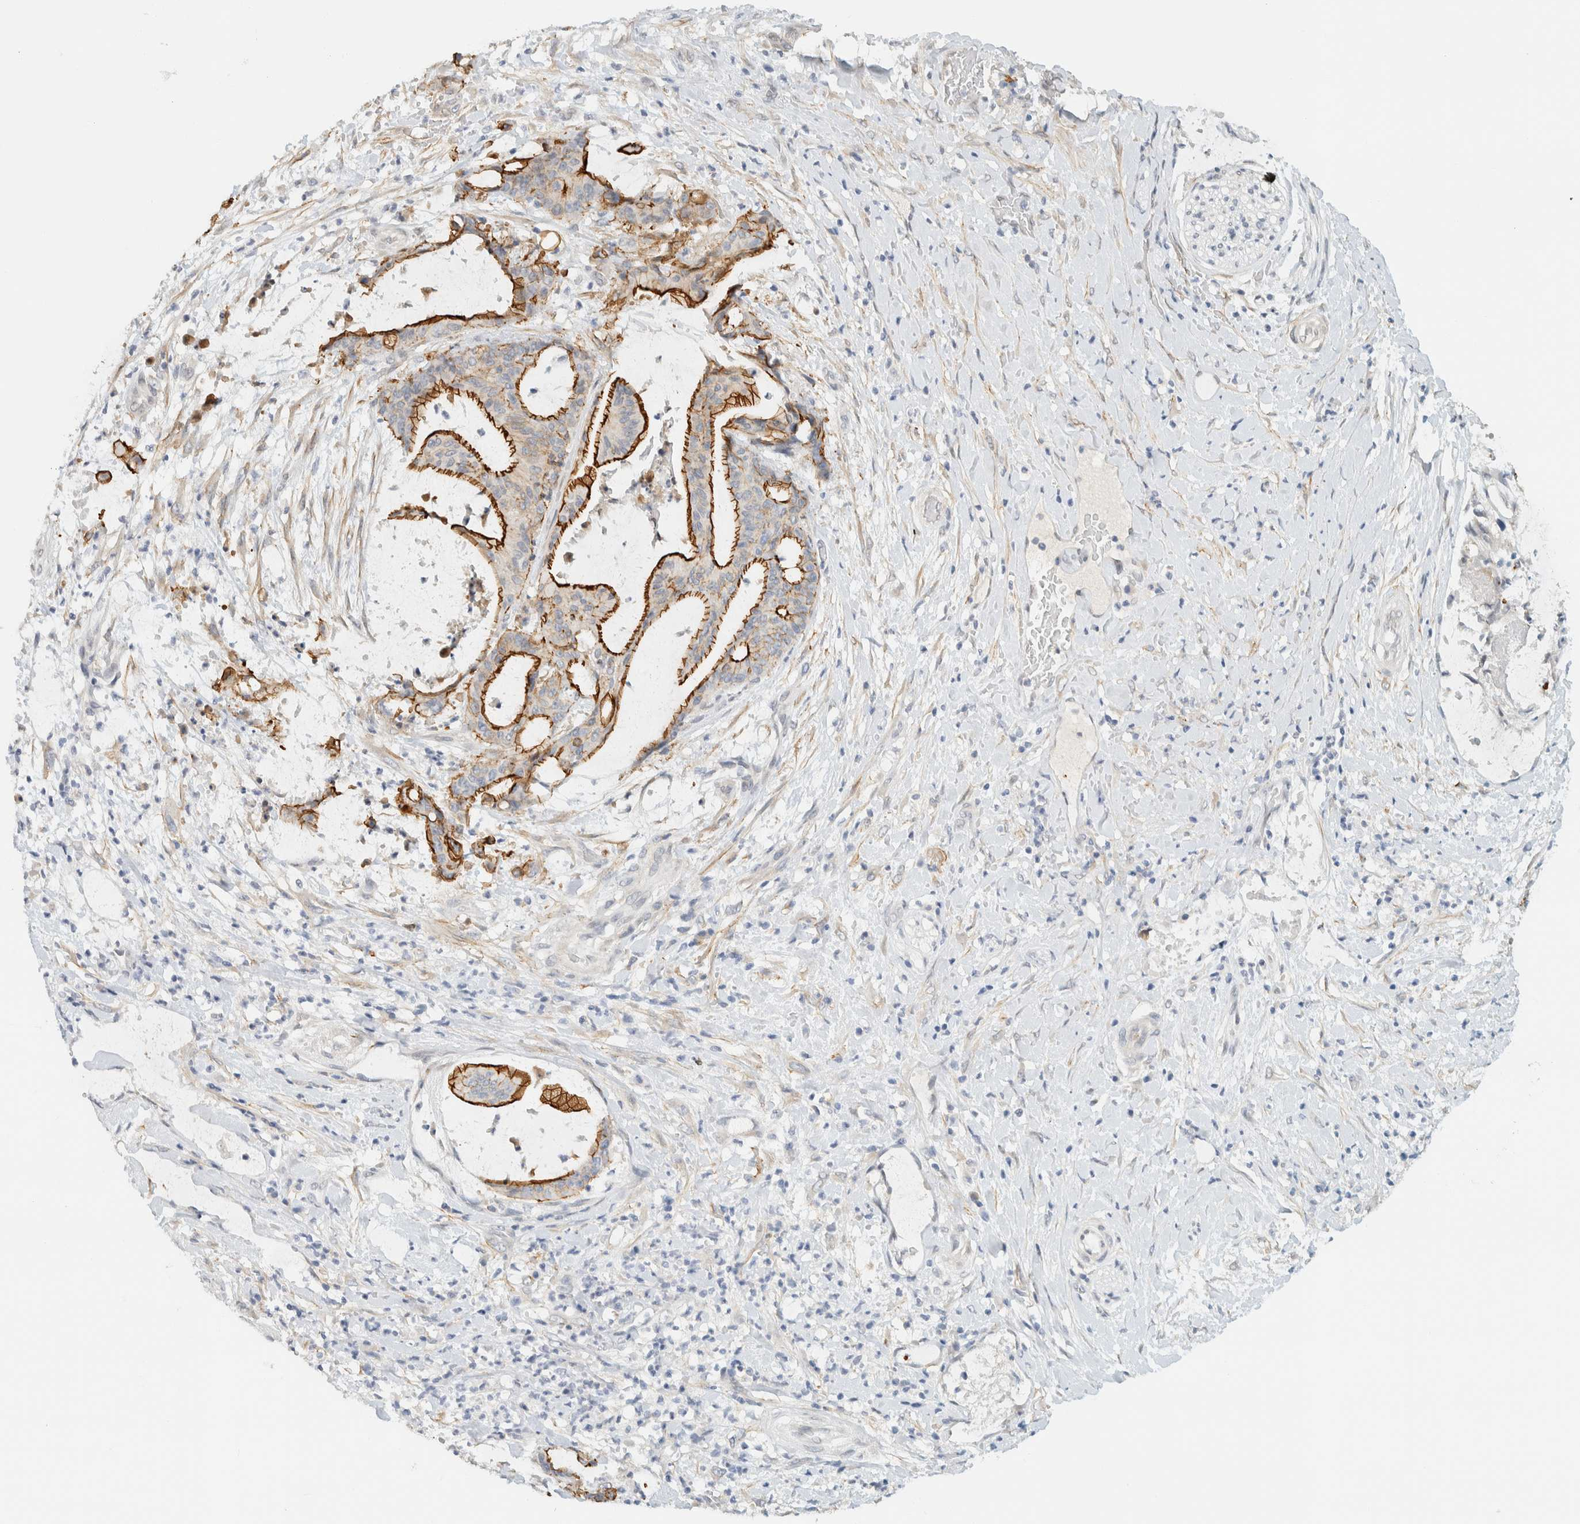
{"staining": {"intensity": "strong", "quantity": "25%-75%", "location": "cytoplasmic/membranous"}, "tissue": "liver cancer", "cell_type": "Tumor cells", "image_type": "cancer", "snomed": [{"axis": "morphology", "description": "Normal tissue, NOS"}, {"axis": "morphology", "description": "Cholangiocarcinoma"}, {"axis": "topography", "description": "Liver"}, {"axis": "topography", "description": "Peripheral nerve tissue"}], "caption": "Protein analysis of liver cancer (cholangiocarcinoma) tissue reveals strong cytoplasmic/membranous staining in about 25%-75% of tumor cells.", "gene": "C1QTNF12", "patient": {"sex": "female", "age": 73}}